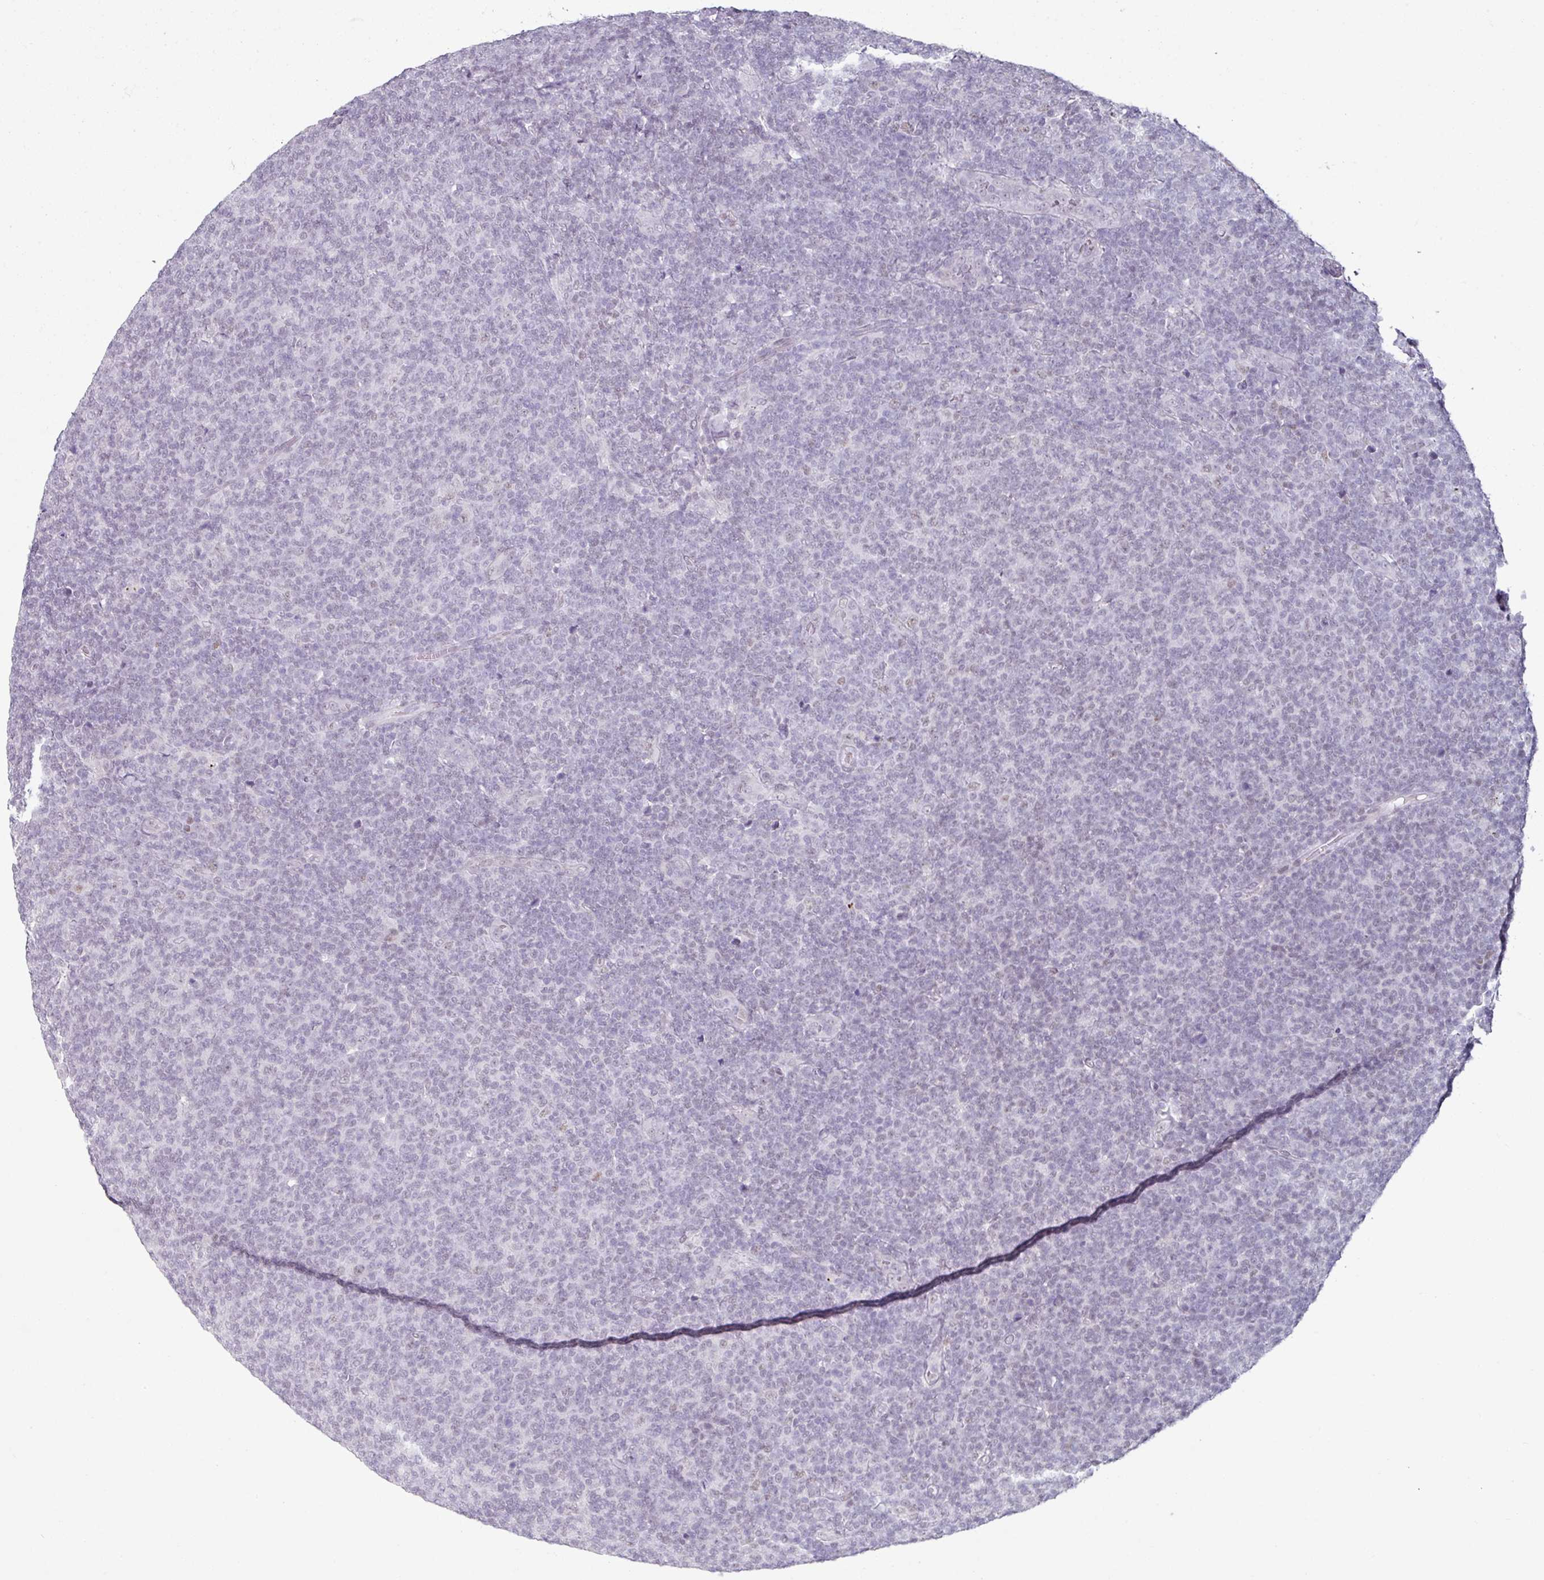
{"staining": {"intensity": "negative", "quantity": "none", "location": "none"}, "tissue": "lymphoma", "cell_type": "Tumor cells", "image_type": "cancer", "snomed": [{"axis": "morphology", "description": "Malignant lymphoma, non-Hodgkin's type, Low grade"}, {"axis": "topography", "description": "Lymph node"}], "caption": "A high-resolution image shows immunohistochemistry (IHC) staining of low-grade malignant lymphoma, non-Hodgkin's type, which exhibits no significant staining in tumor cells.", "gene": "ELK1", "patient": {"sex": "male", "age": 66}}